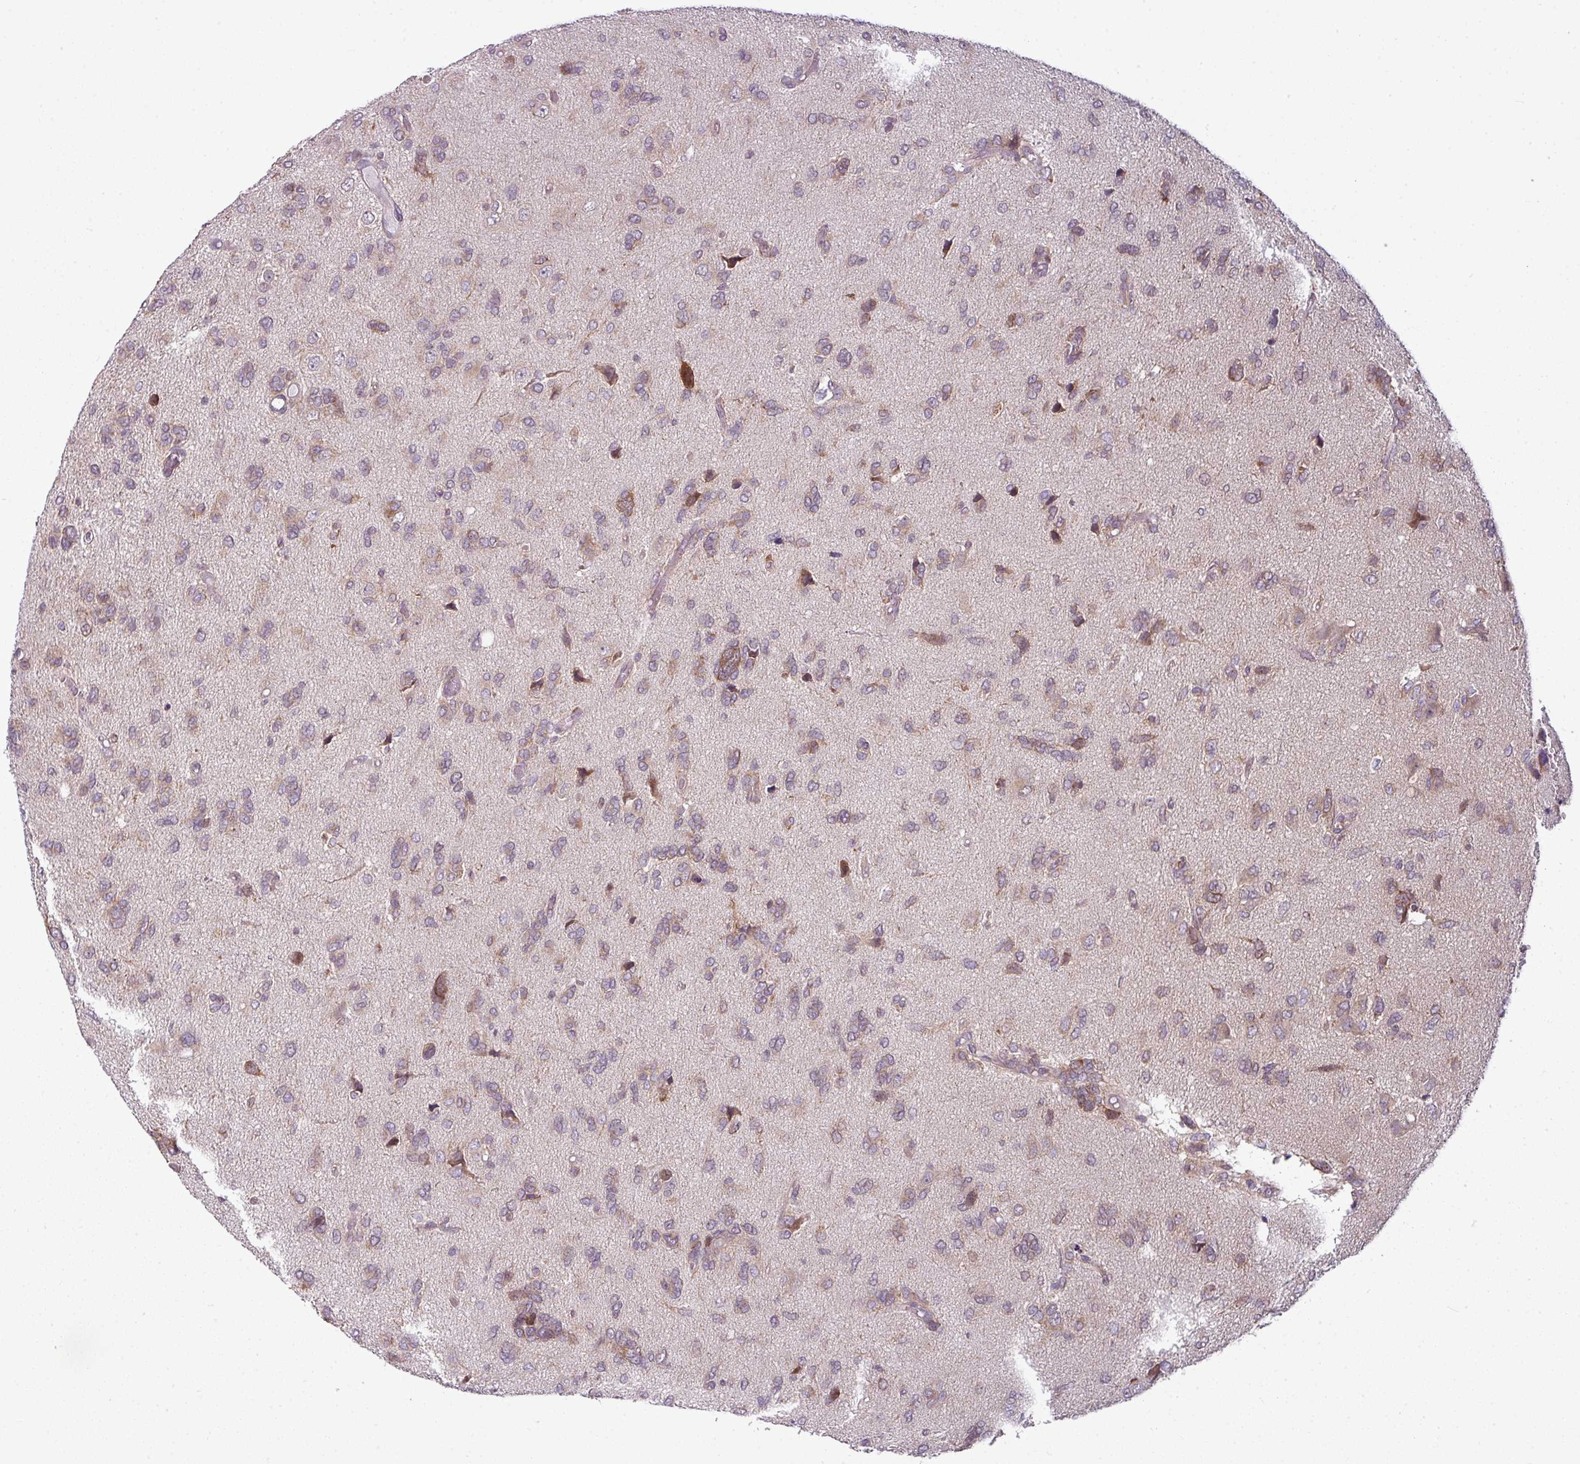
{"staining": {"intensity": "weak", "quantity": ">75%", "location": "cytoplasmic/membranous"}, "tissue": "glioma", "cell_type": "Tumor cells", "image_type": "cancer", "snomed": [{"axis": "morphology", "description": "Glioma, malignant, High grade"}, {"axis": "topography", "description": "Brain"}], "caption": "Protein analysis of glioma tissue reveals weak cytoplasmic/membranous positivity in about >75% of tumor cells.", "gene": "DERPC", "patient": {"sex": "female", "age": 59}}